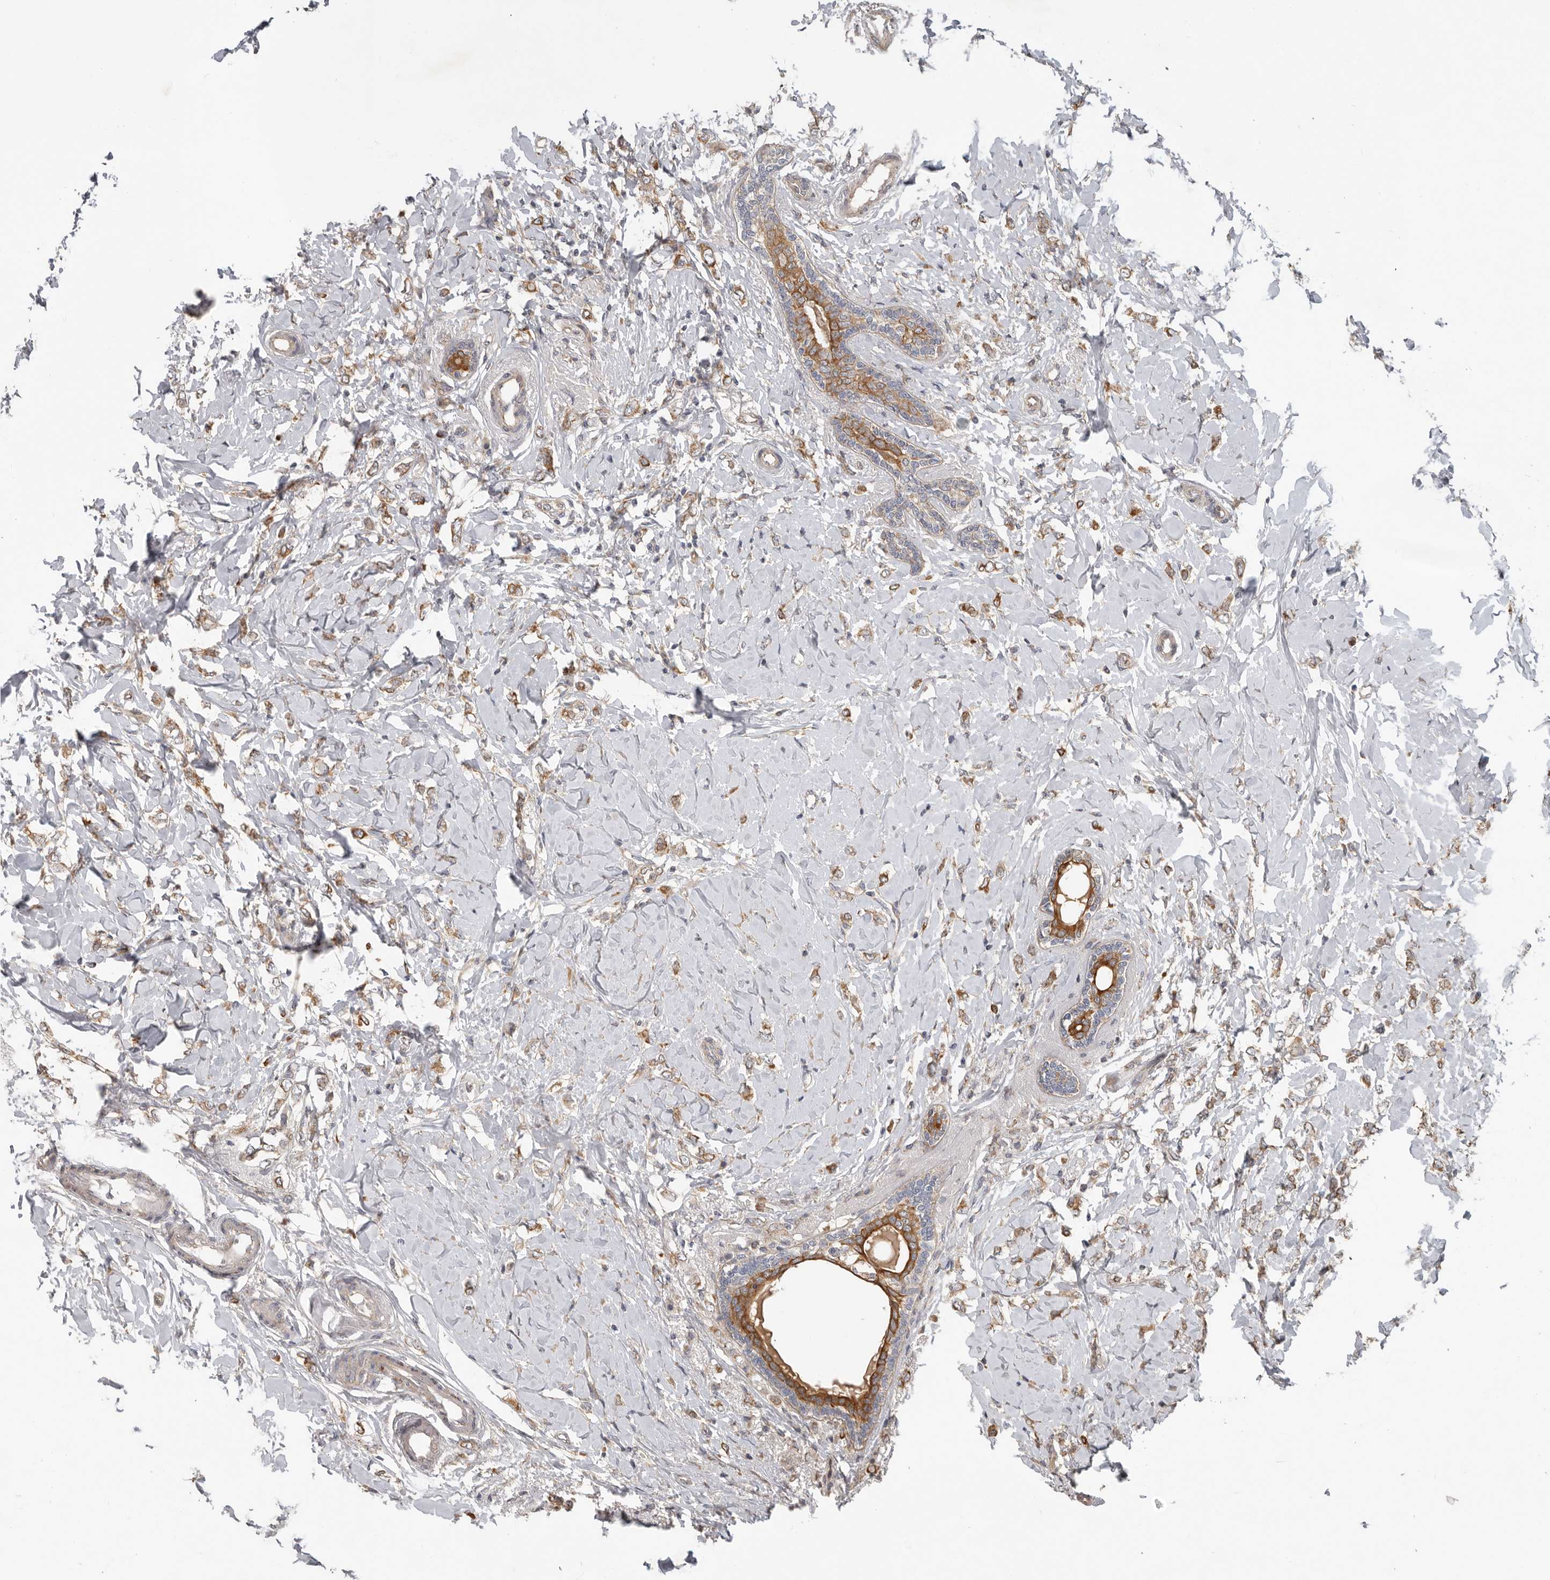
{"staining": {"intensity": "moderate", "quantity": ">75%", "location": "cytoplasmic/membranous"}, "tissue": "breast cancer", "cell_type": "Tumor cells", "image_type": "cancer", "snomed": [{"axis": "morphology", "description": "Normal tissue, NOS"}, {"axis": "morphology", "description": "Lobular carcinoma"}, {"axis": "topography", "description": "Breast"}], "caption": "Breast lobular carcinoma stained with a brown dye reveals moderate cytoplasmic/membranous positive positivity in about >75% of tumor cells.", "gene": "UNK", "patient": {"sex": "female", "age": 47}}